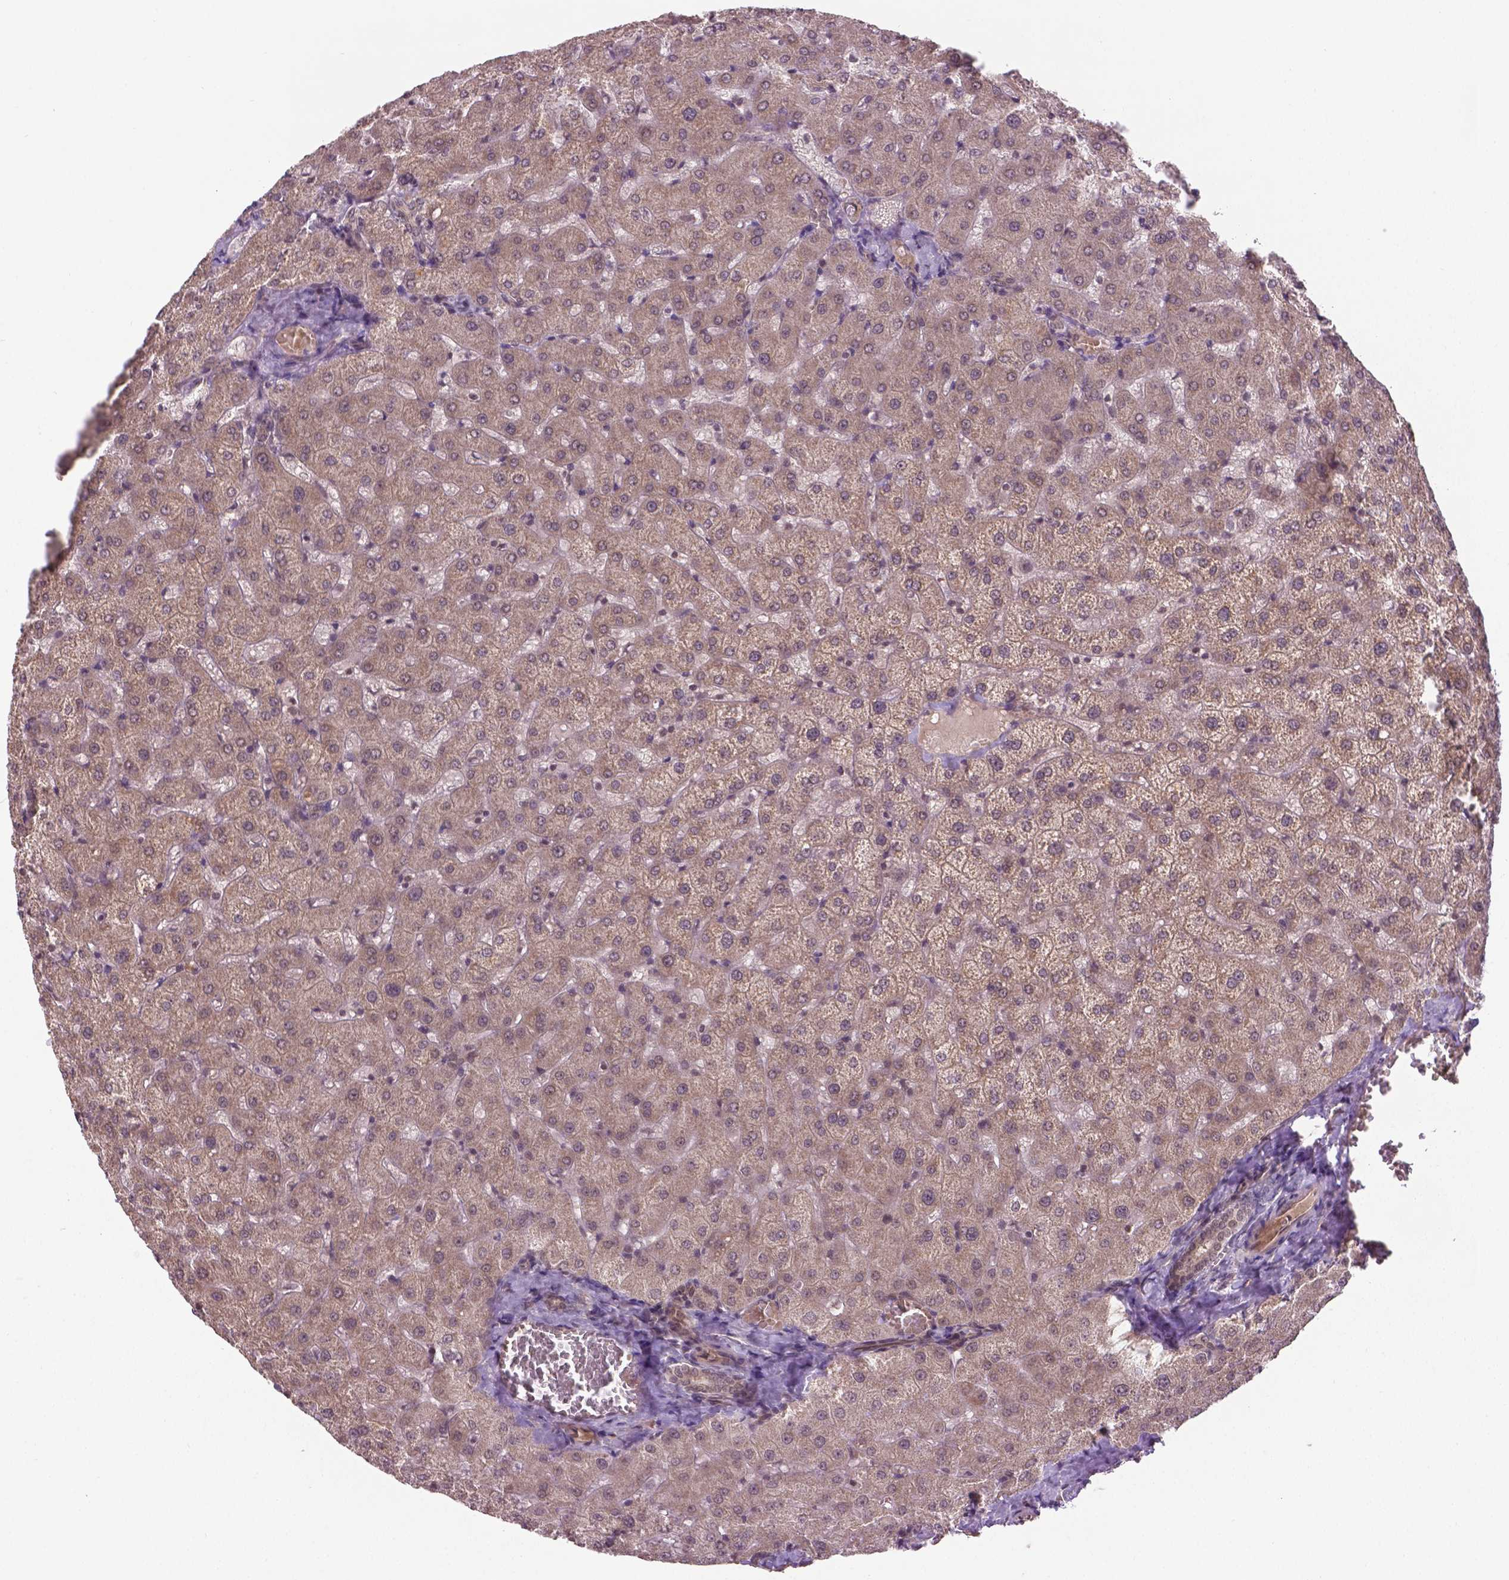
{"staining": {"intensity": "weak", "quantity": ">75%", "location": "cytoplasmic/membranous,nuclear"}, "tissue": "liver", "cell_type": "Cholangiocytes", "image_type": "normal", "snomed": [{"axis": "morphology", "description": "Normal tissue, NOS"}, {"axis": "topography", "description": "Liver"}], "caption": "This is a photomicrograph of immunohistochemistry staining of unremarkable liver, which shows weak expression in the cytoplasmic/membranous,nuclear of cholangiocytes.", "gene": "ANKRD54", "patient": {"sex": "female", "age": 50}}